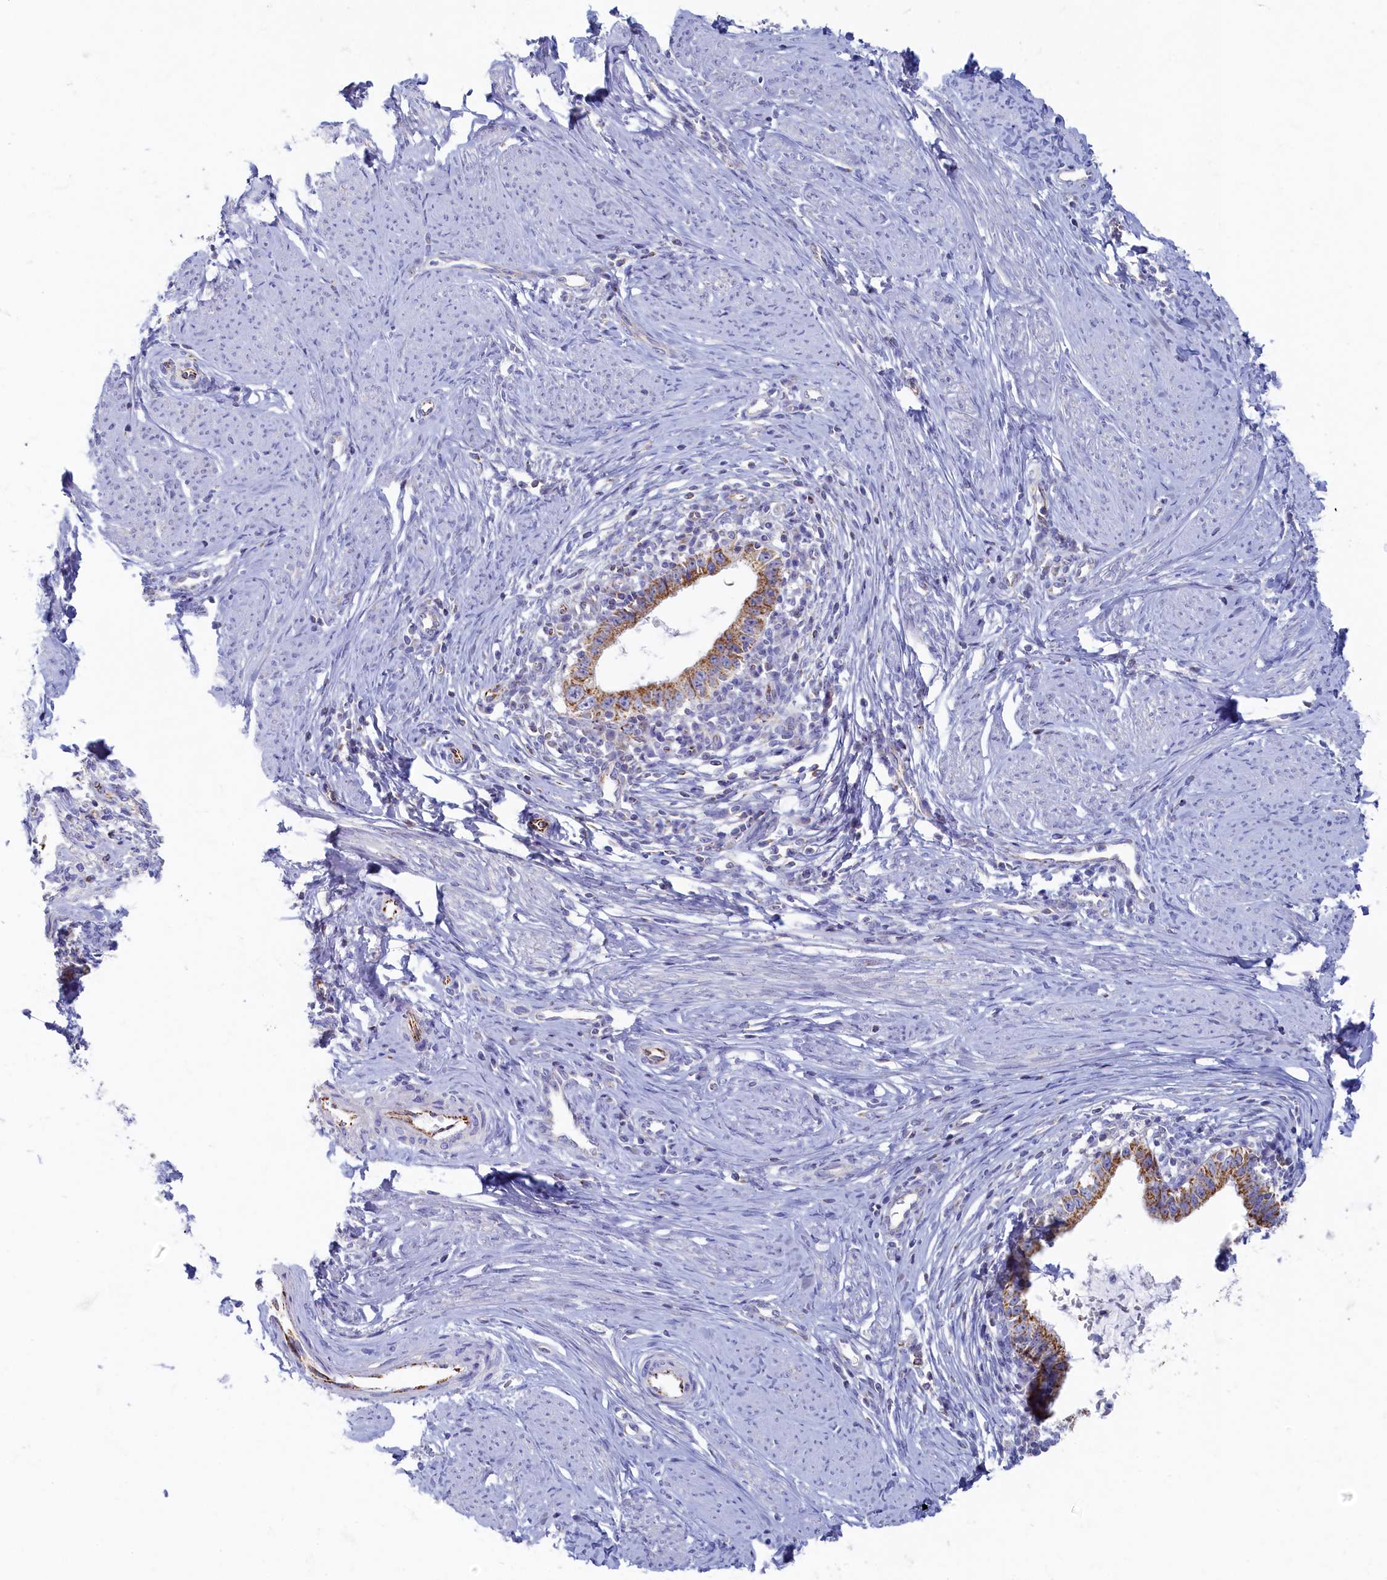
{"staining": {"intensity": "moderate", "quantity": "25%-75%", "location": "cytoplasmic/membranous"}, "tissue": "cervical cancer", "cell_type": "Tumor cells", "image_type": "cancer", "snomed": [{"axis": "morphology", "description": "Adenocarcinoma, NOS"}, {"axis": "topography", "description": "Cervix"}], "caption": "Cervical adenocarcinoma stained for a protein (brown) reveals moderate cytoplasmic/membranous positive expression in approximately 25%-75% of tumor cells.", "gene": "OCIAD2", "patient": {"sex": "female", "age": 36}}